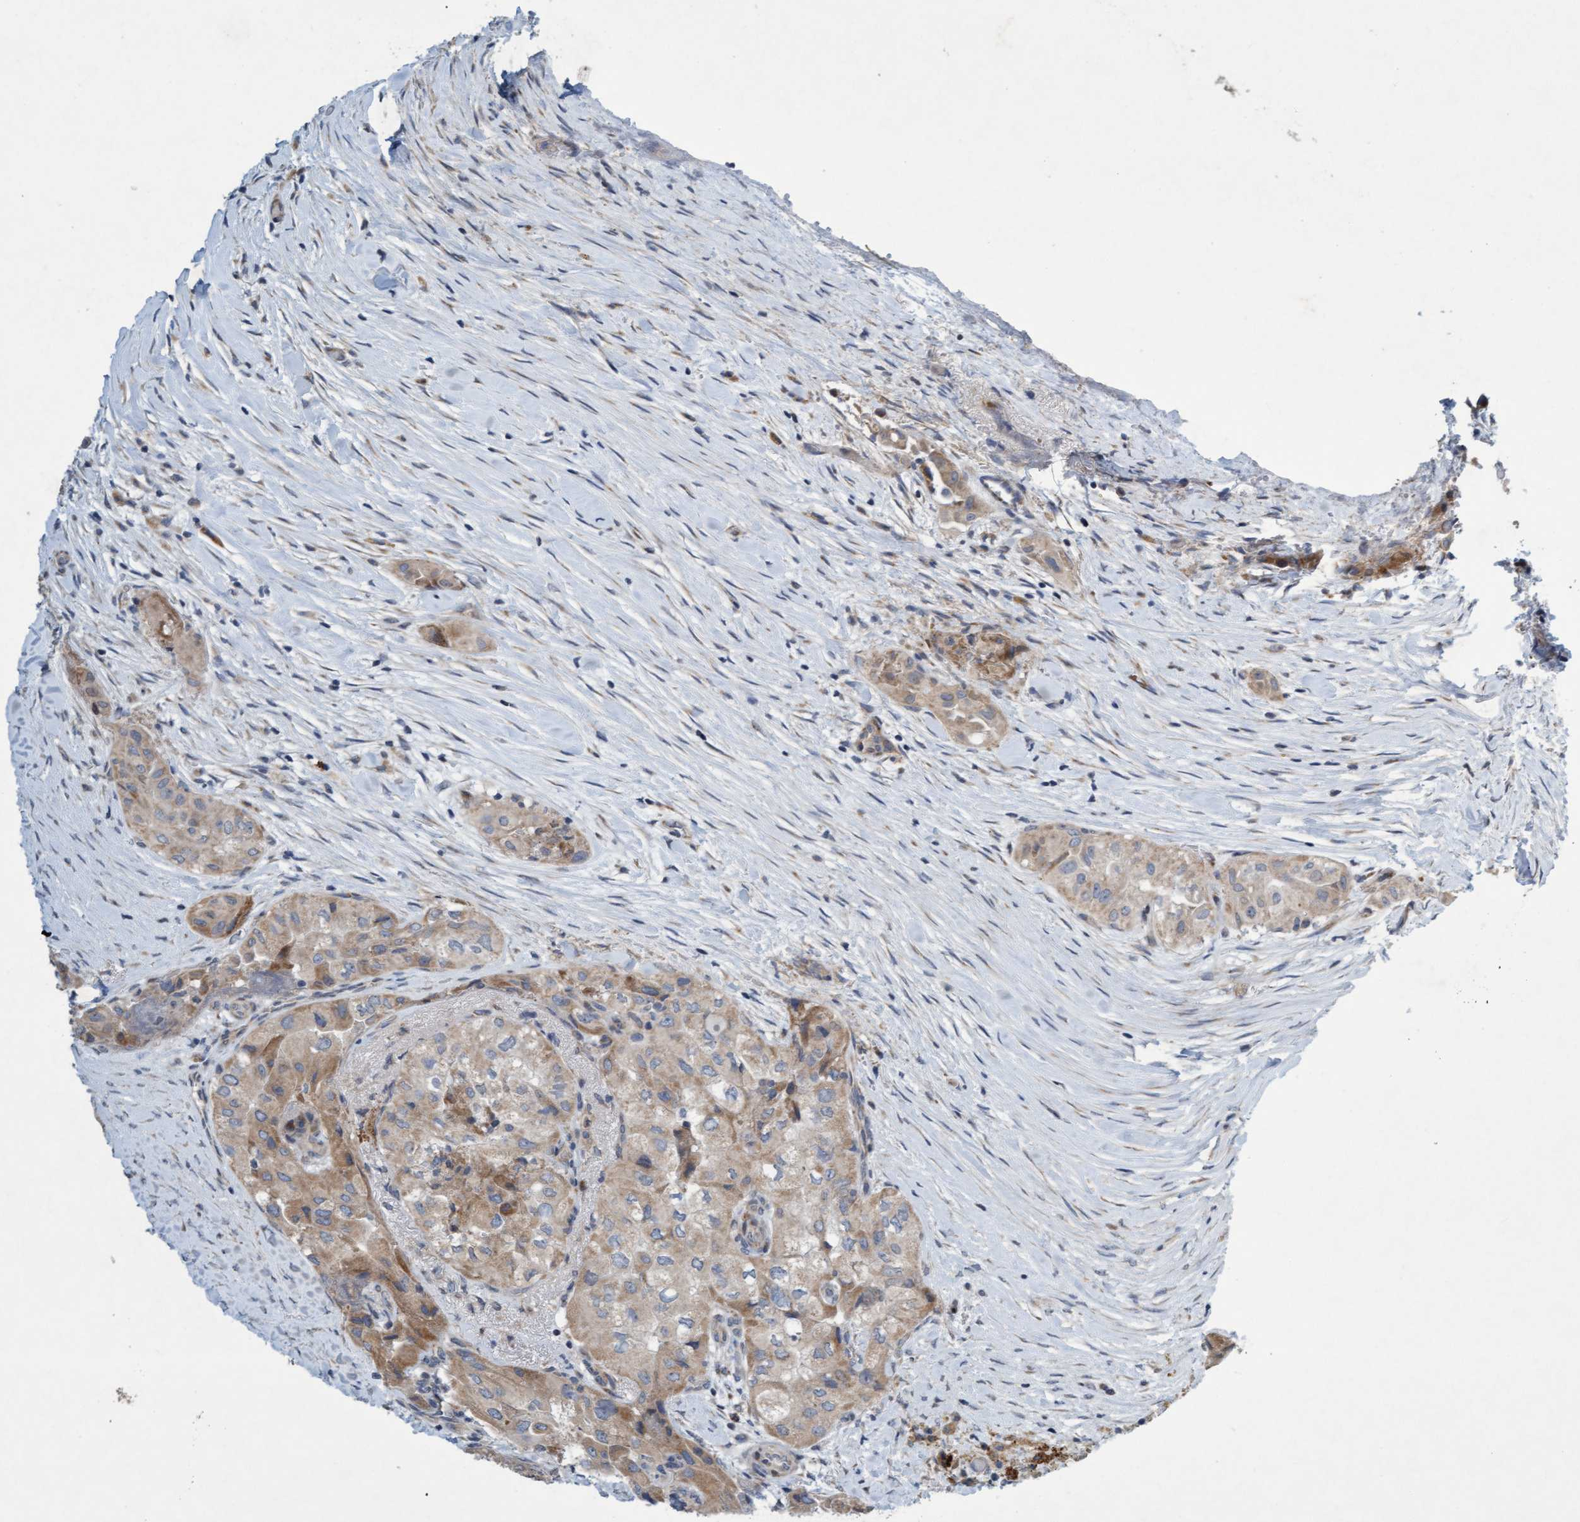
{"staining": {"intensity": "weak", "quantity": ">75%", "location": "cytoplasmic/membranous"}, "tissue": "thyroid cancer", "cell_type": "Tumor cells", "image_type": "cancer", "snomed": [{"axis": "morphology", "description": "Papillary adenocarcinoma, NOS"}, {"axis": "topography", "description": "Thyroid gland"}], "caption": "Thyroid cancer stained with a protein marker demonstrates weak staining in tumor cells.", "gene": "DDHD2", "patient": {"sex": "female", "age": 59}}